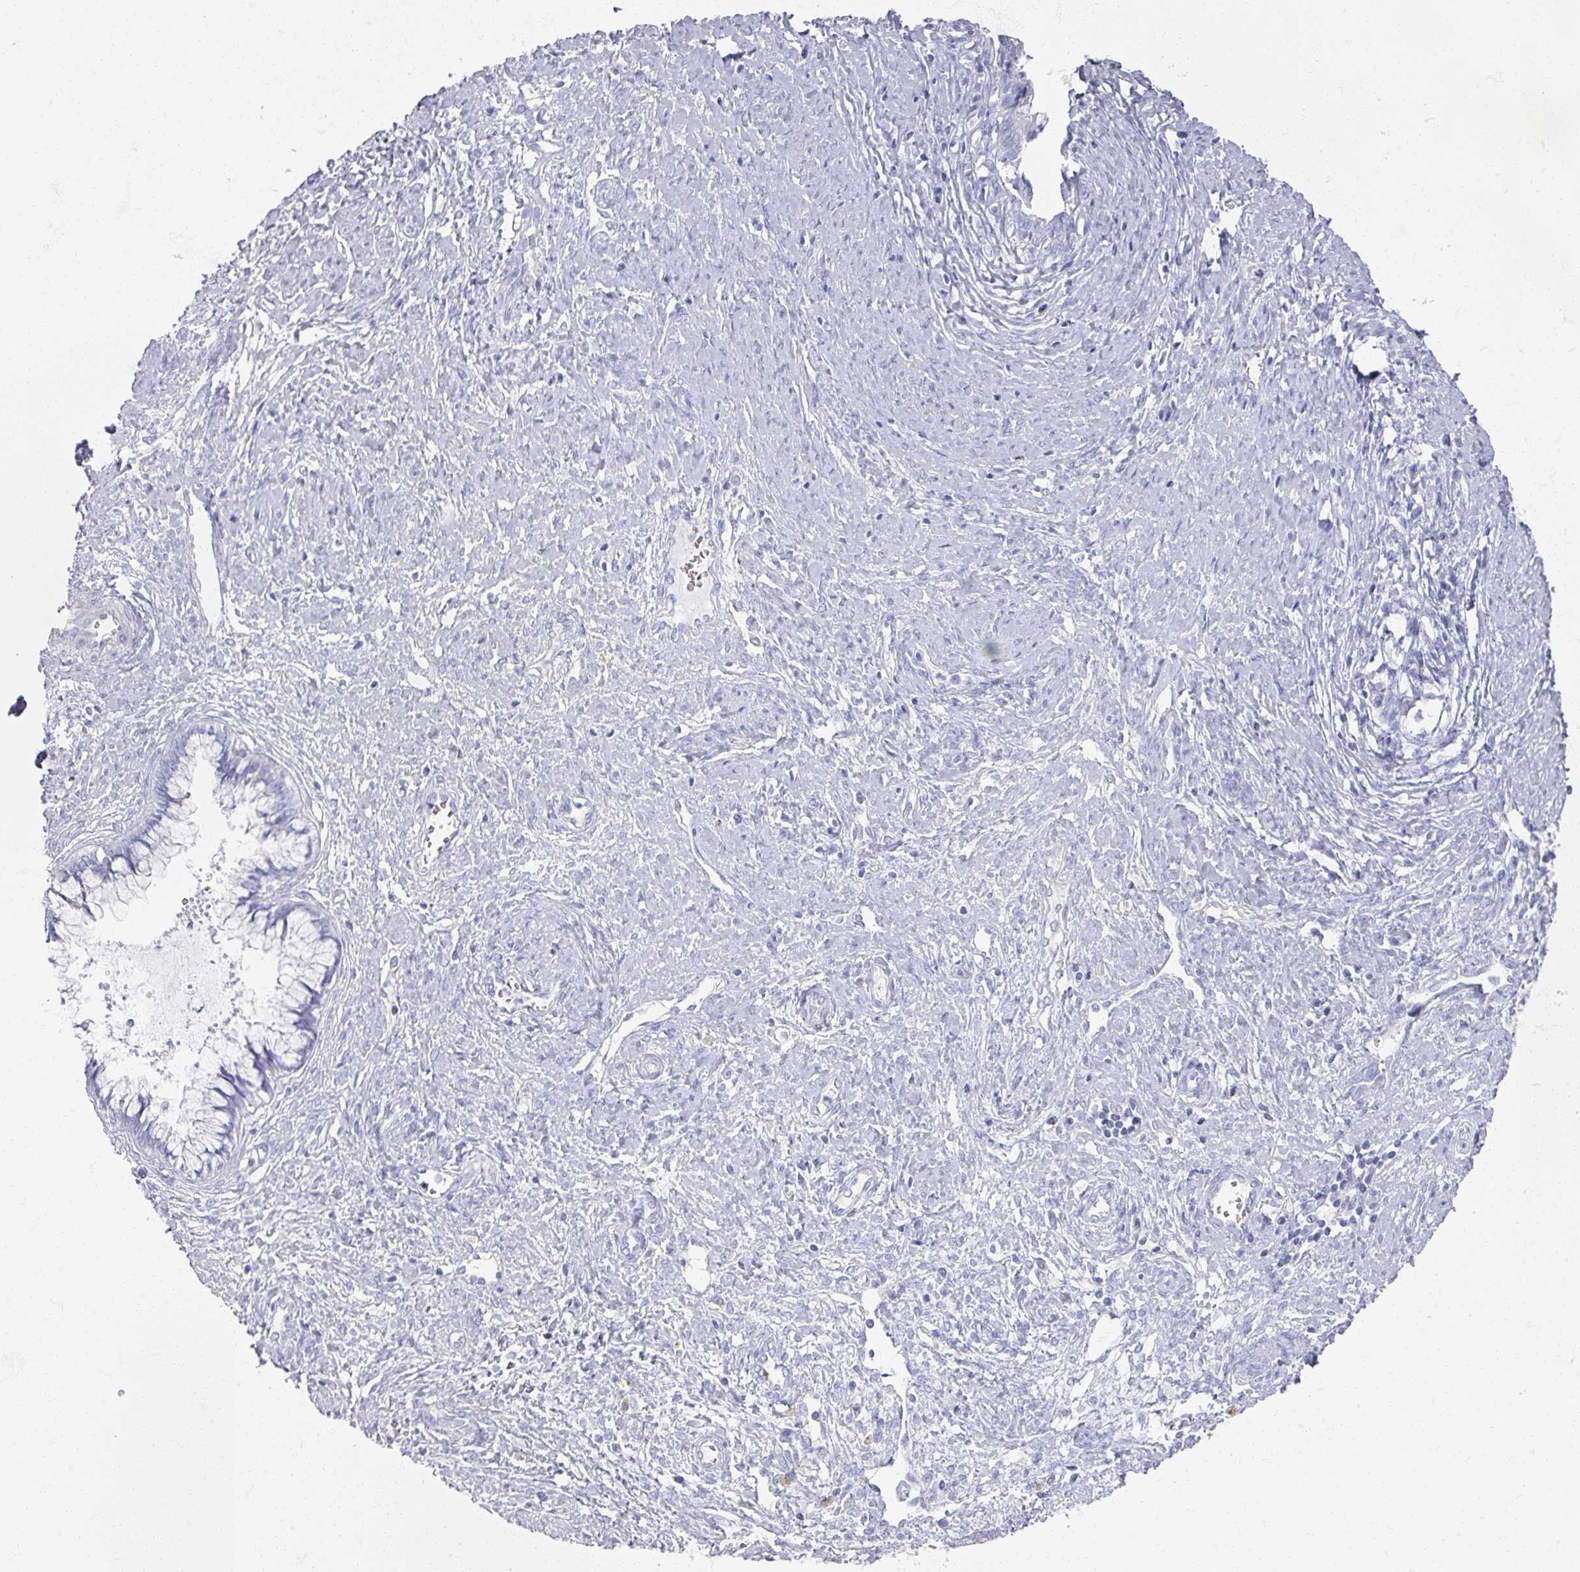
{"staining": {"intensity": "negative", "quantity": "none", "location": "none"}, "tissue": "cervical cancer", "cell_type": "Tumor cells", "image_type": "cancer", "snomed": [{"axis": "morphology", "description": "Adenocarcinoma, NOS"}, {"axis": "topography", "description": "Cervix"}], "caption": "An immunohistochemistry (IHC) micrograph of cervical cancer (adenocarcinoma) is shown. There is no staining in tumor cells of cervical cancer (adenocarcinoma).", "gene": "OMG", "patient": {"sex": "female", "age": 44}}